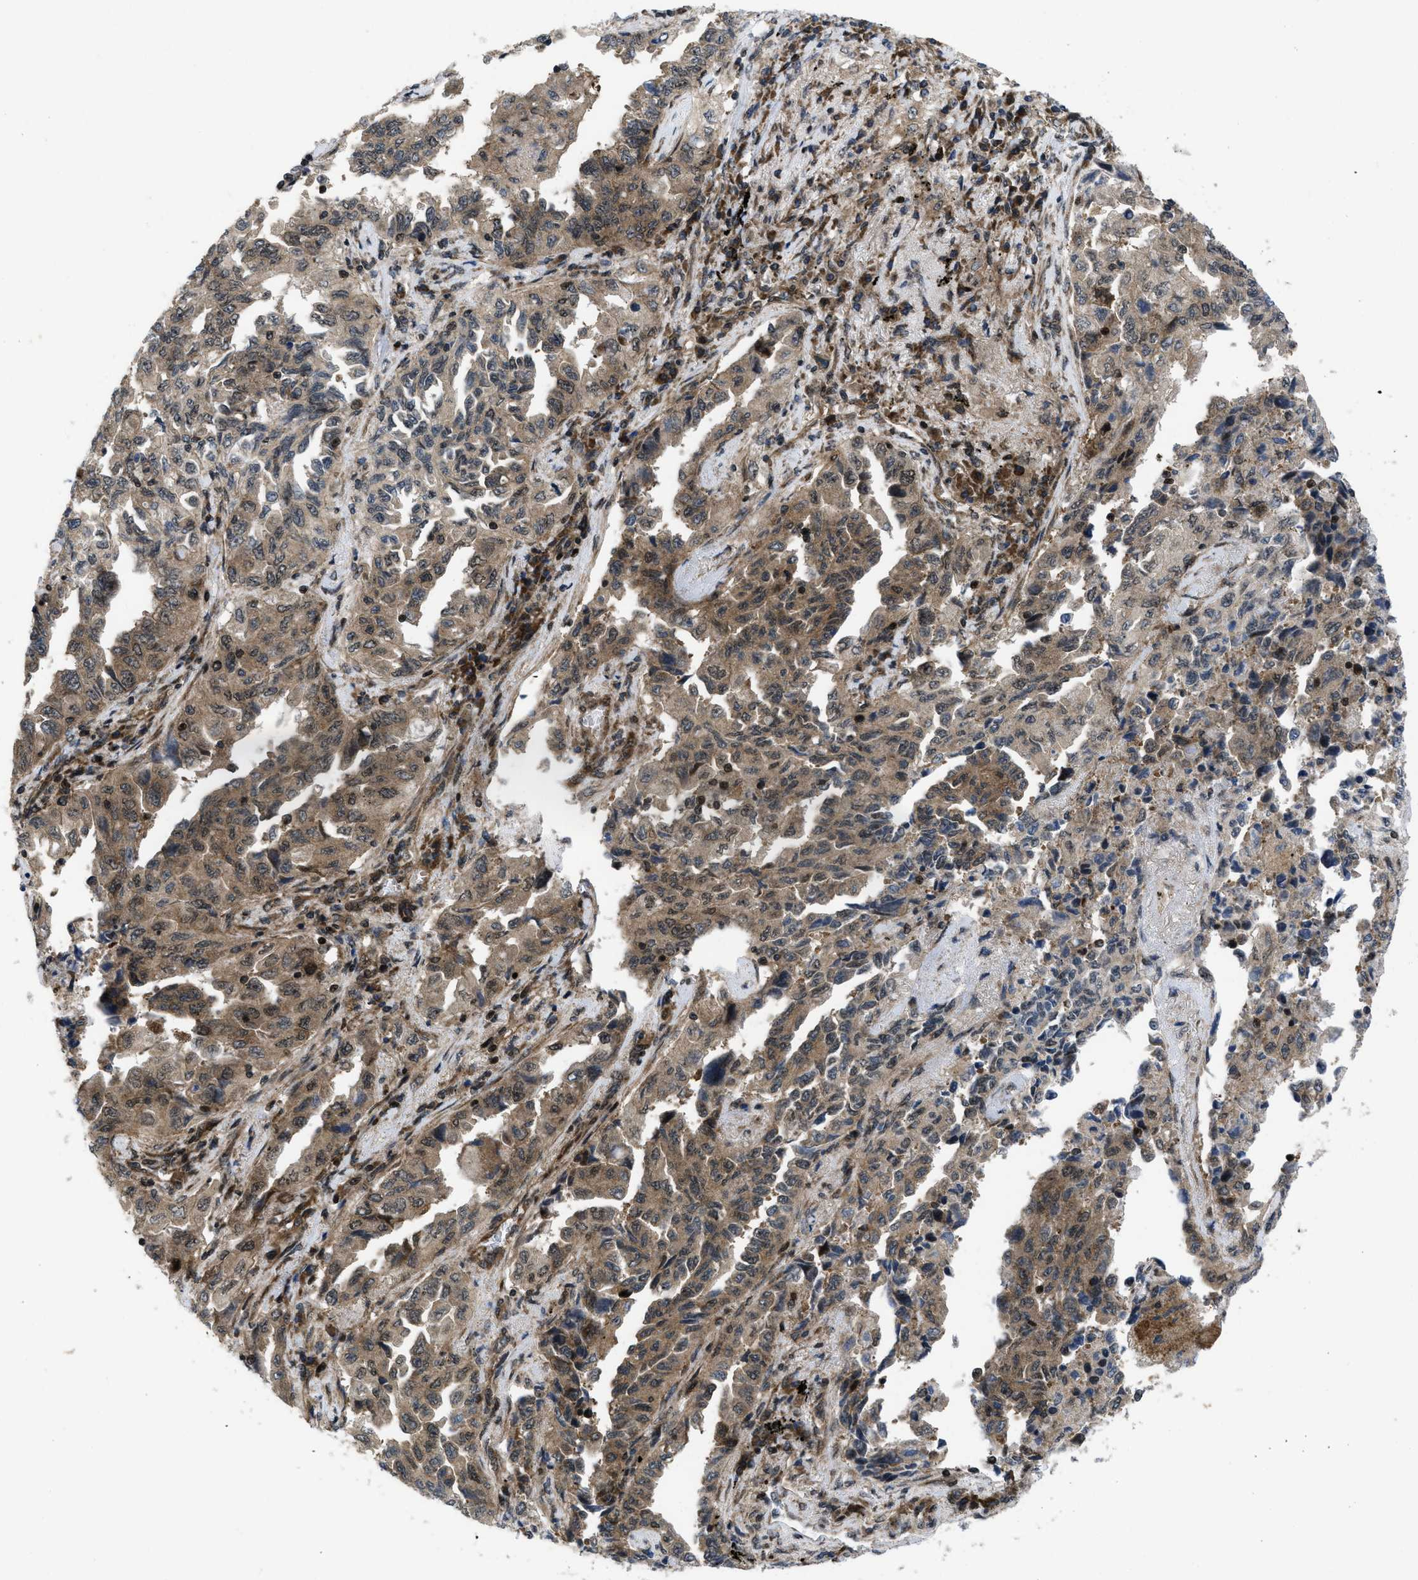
{"staining": {"intensity": "moderate", "quantity": ">75%", "location": "cytoplasmic/membranous,nuclear"}, "tissue": "lung cancer", "cell_type": "Tumor cells", "image_type": "cancer", "snomed": [{"axis": "morphology", "description": "Adenocarcinoma, NOS"}, {"axis": "topography", "description": "Lung"}], "caption": "Immunohistochemical staining of lung cancer shows moderate cytoplasmic/membranous and nuclear protein positivity in about >75% of tumor cells. (Brightfield microscopy of DAB IHC at high magnification).", "gene": "PPP2CB", "patient": {"sex": "female", "age": 51}}